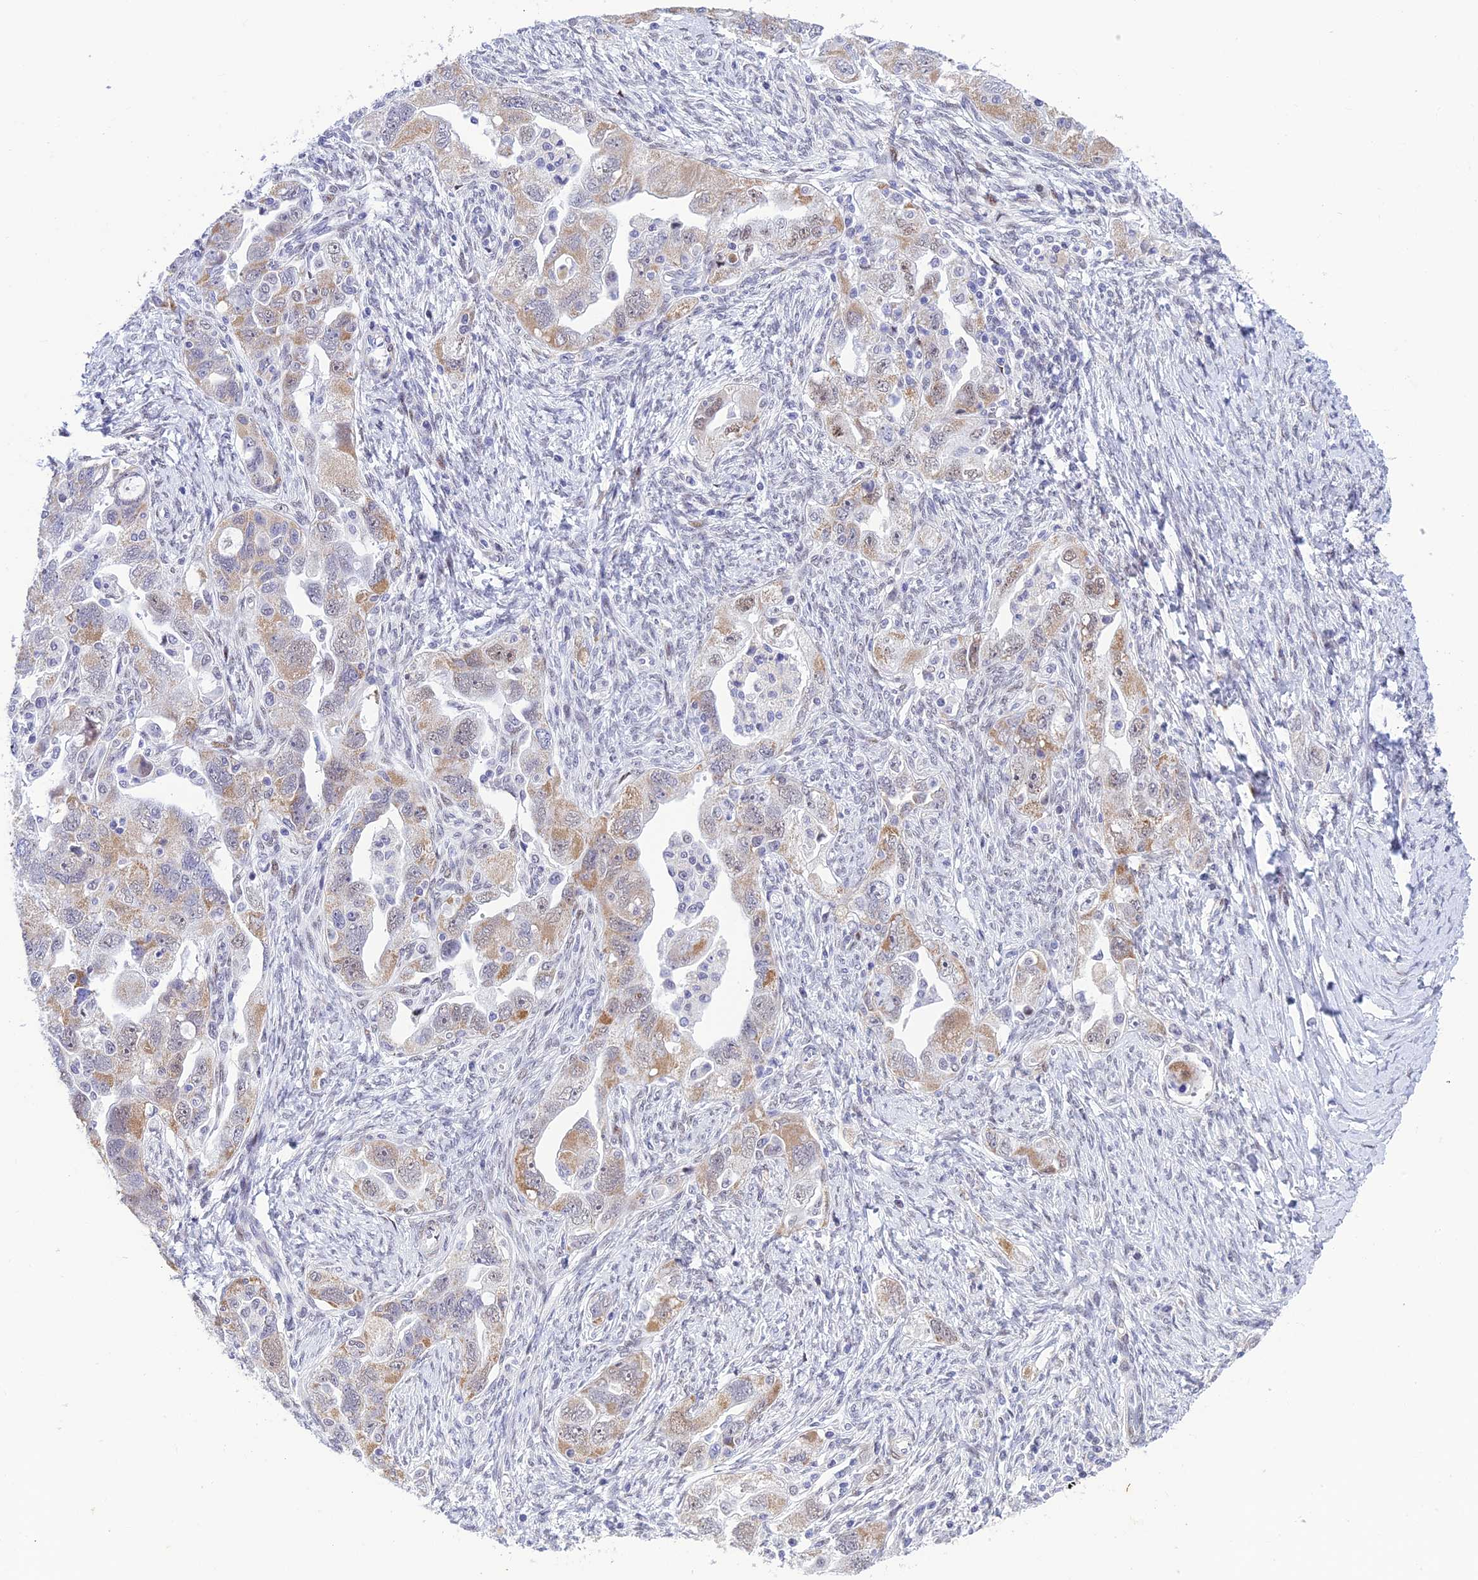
{"staining": {"intensity": "weak", "quantity": "25%-75%", "location": "cytoplasmic/membranous"}, "tissue": "ovarian cancer", "cell_type": "Tumor cells", "image_type": "cancer", "snomed": [{"axis": "morphology", "description": "Carcinoma, NOS"}, {"axis": "morphology", "description": "Cystadenocarcinoma, serous, NOS"}, {"axis": "topography", "description": "Ovary"}], "caption": "Ovarian serous cystadenocarcinoma stained with immunohistochemistry exhibits weak cytoplasmic/membranous expression in about 25%-75% of tumor cells. (Stains: DAB (3,3'-diaminobenzidine) in brown, nuclei in blue, Microscopy: brightfield microscopy at high magnification).", "gene": "WDR55", "patient": {"sex": "female", "age": 69}}